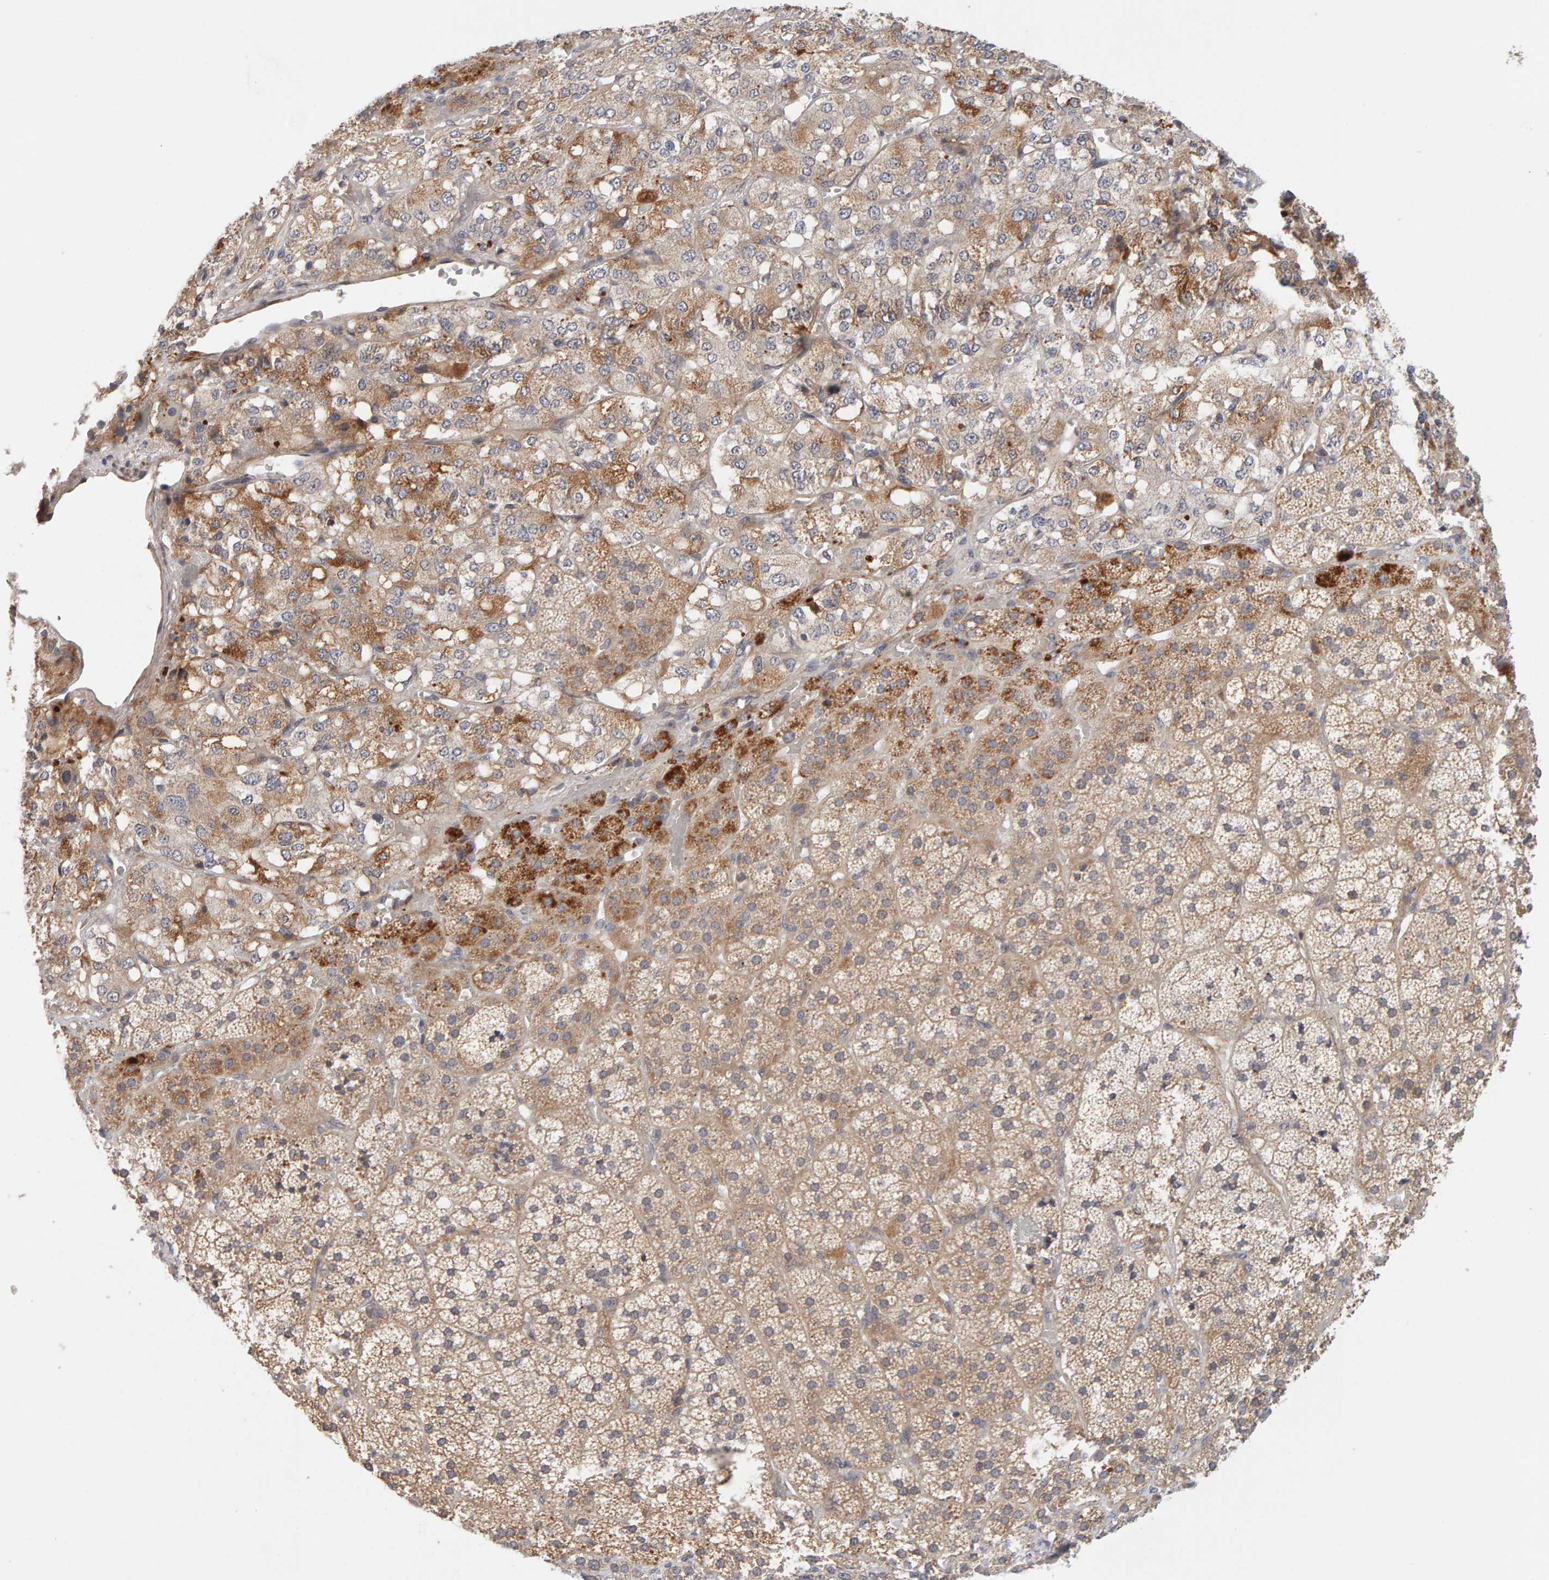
{"staining": {"intensity": "moderate", "quantity": "25%-75%", "location": "cytoplasmic/membranous"}, "tissue": "adrenal gland", "cell_type": "Glandular cells", "image_type": "normal", "snomed": [{"axis": "morphology", "description": "Normal tissue, NOS"}, {"axis": "topography", "description": "Adrenal gland"}], "caption": "Moderate cytoplasmic/membranous staining is appreciated in approximately 25%-75% of glandular cells in benign adrenal gland.", "gene": "NUDCD1", "patient": {"sex": "female", "age": 44}}